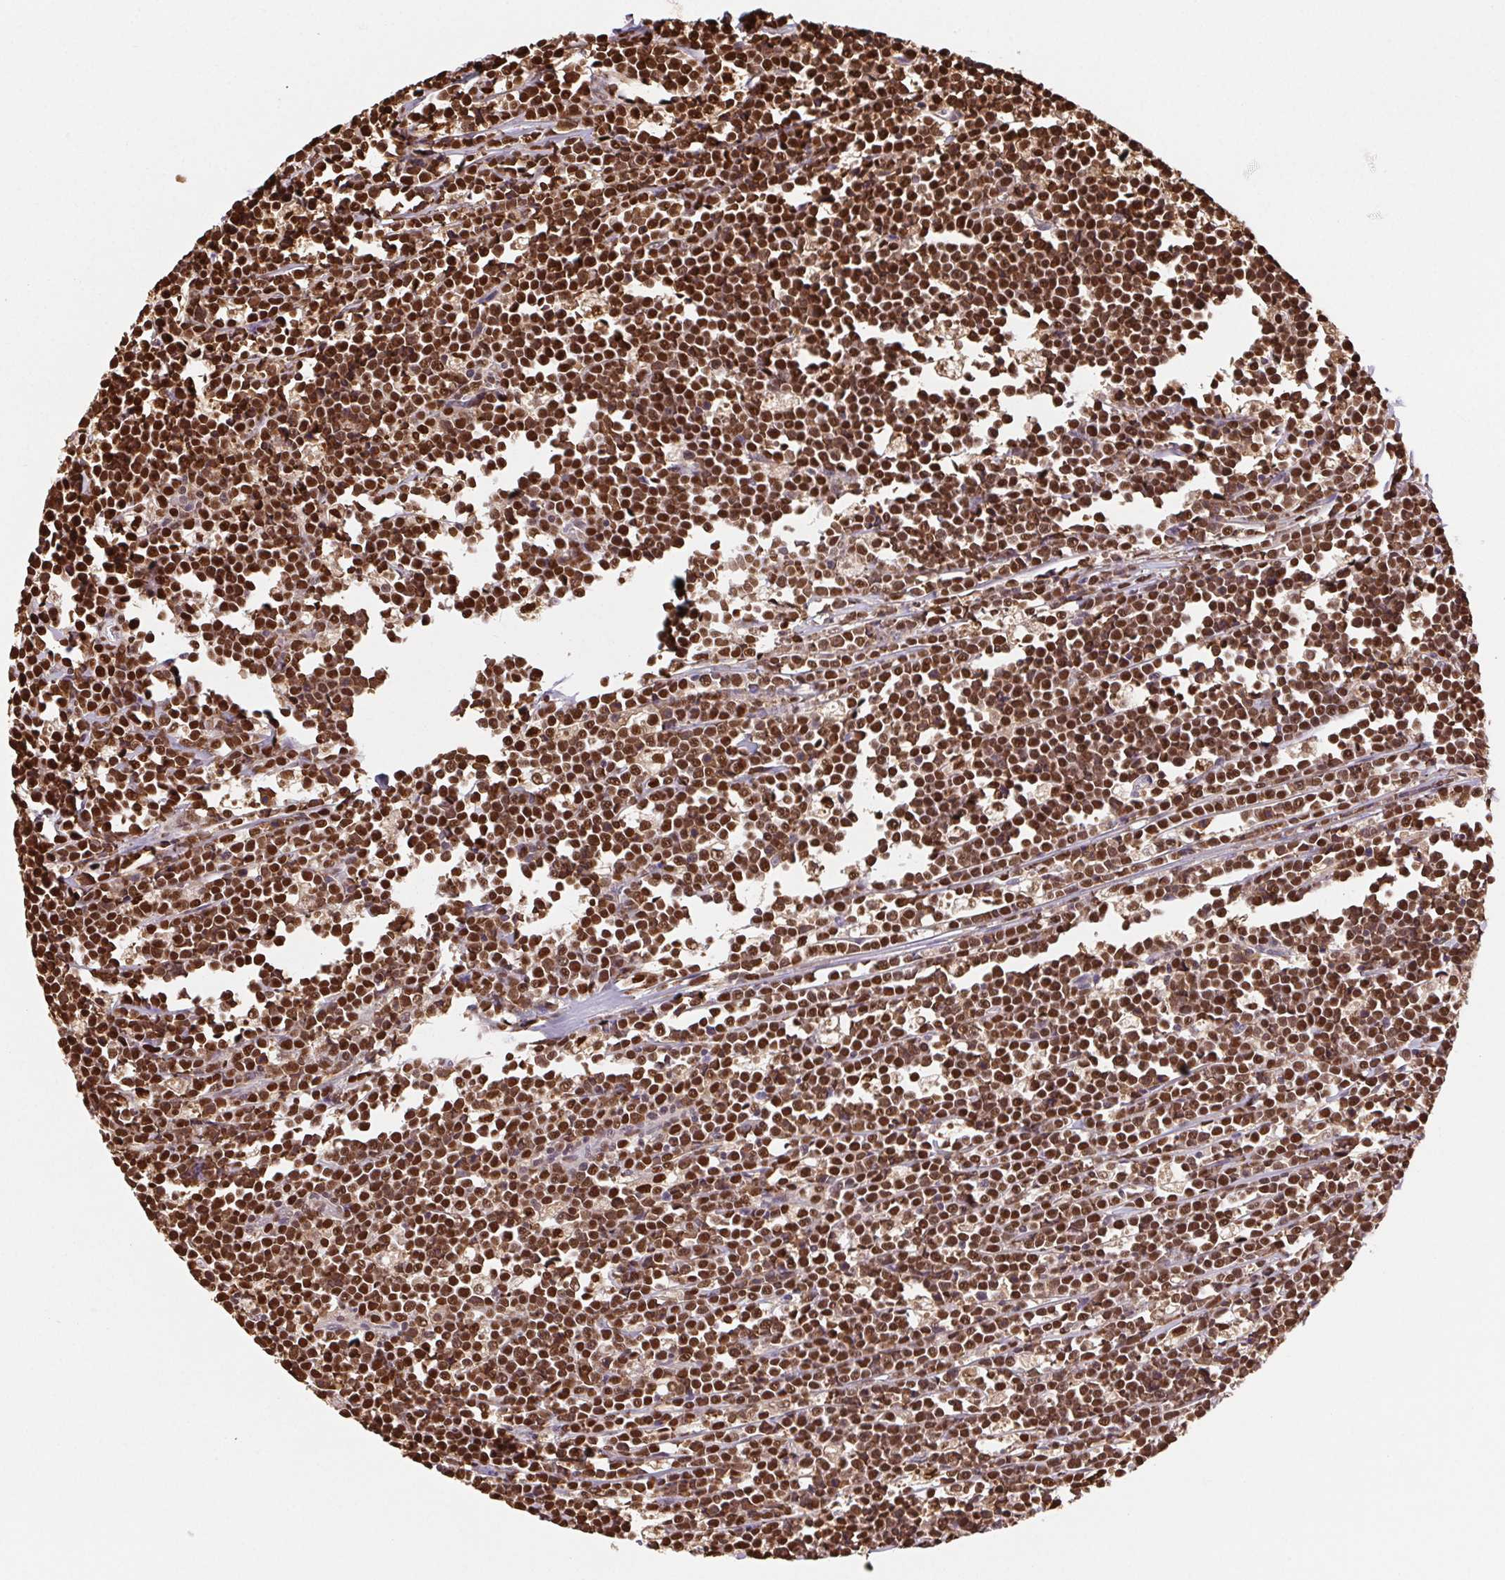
{"staining": {"intensity": "strong", "quantity": ">75%", "location": "nuclear"}, "tissue": "lymphoma", "cell_type": "Tumor cells", "image_type": "cancer", "snomed": [{"axis": "morphology", "description": "Malignant lymphoma, non-Hodgkin's type, High grade"}, {"axis": "topography", "description": "Small intestine"}], "caption": "Immunohistochemistry micrograph of high-grade malignant lymphoma, non-Hodgkin's type stained for a protein (brown), which reveals high levels of strong nuclear expression in about >75% of tumor cells.", "gene": "SET", "patient": {"sex": "female", "age": 56}}